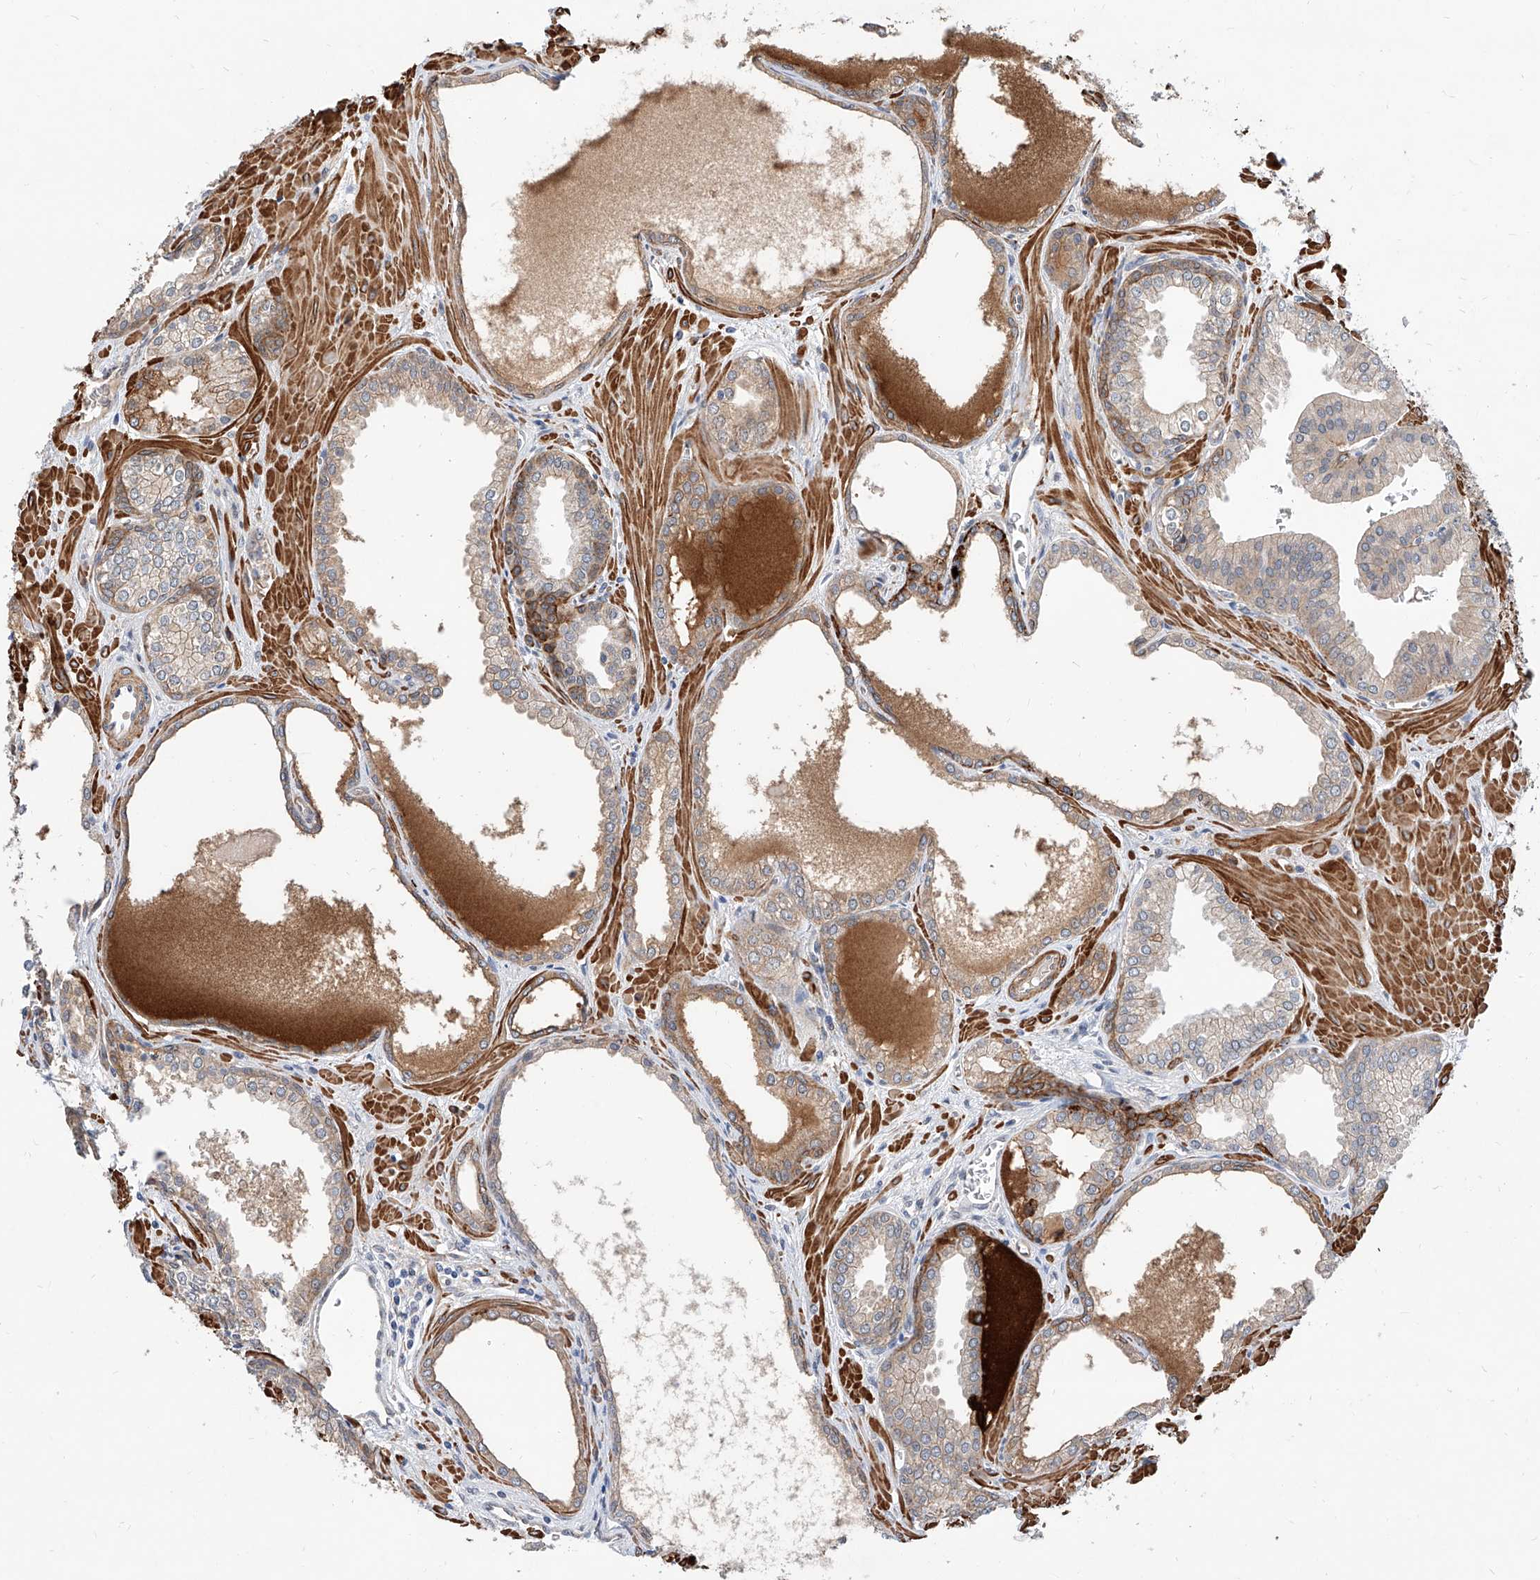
{"staining": {"intensity": "weak", "quantity": "<25%", "location": "cytoplasmic/membranous"}, "tissue": "prostate cancer", "cell_type": "Tumor cells", "image_type": "cancer", "snomed": [{"axis": "morphology", "description": "Adenocarcinoma, Low grade"}, {"axis": "topography", "description": "Prostate"}], "caption": "Prostate cancer was stained to show a protein in brown. There is no significant staining in tumor cells.", "gene": "MAGEE2", "patient": {"sex": "male", "age": 67}}